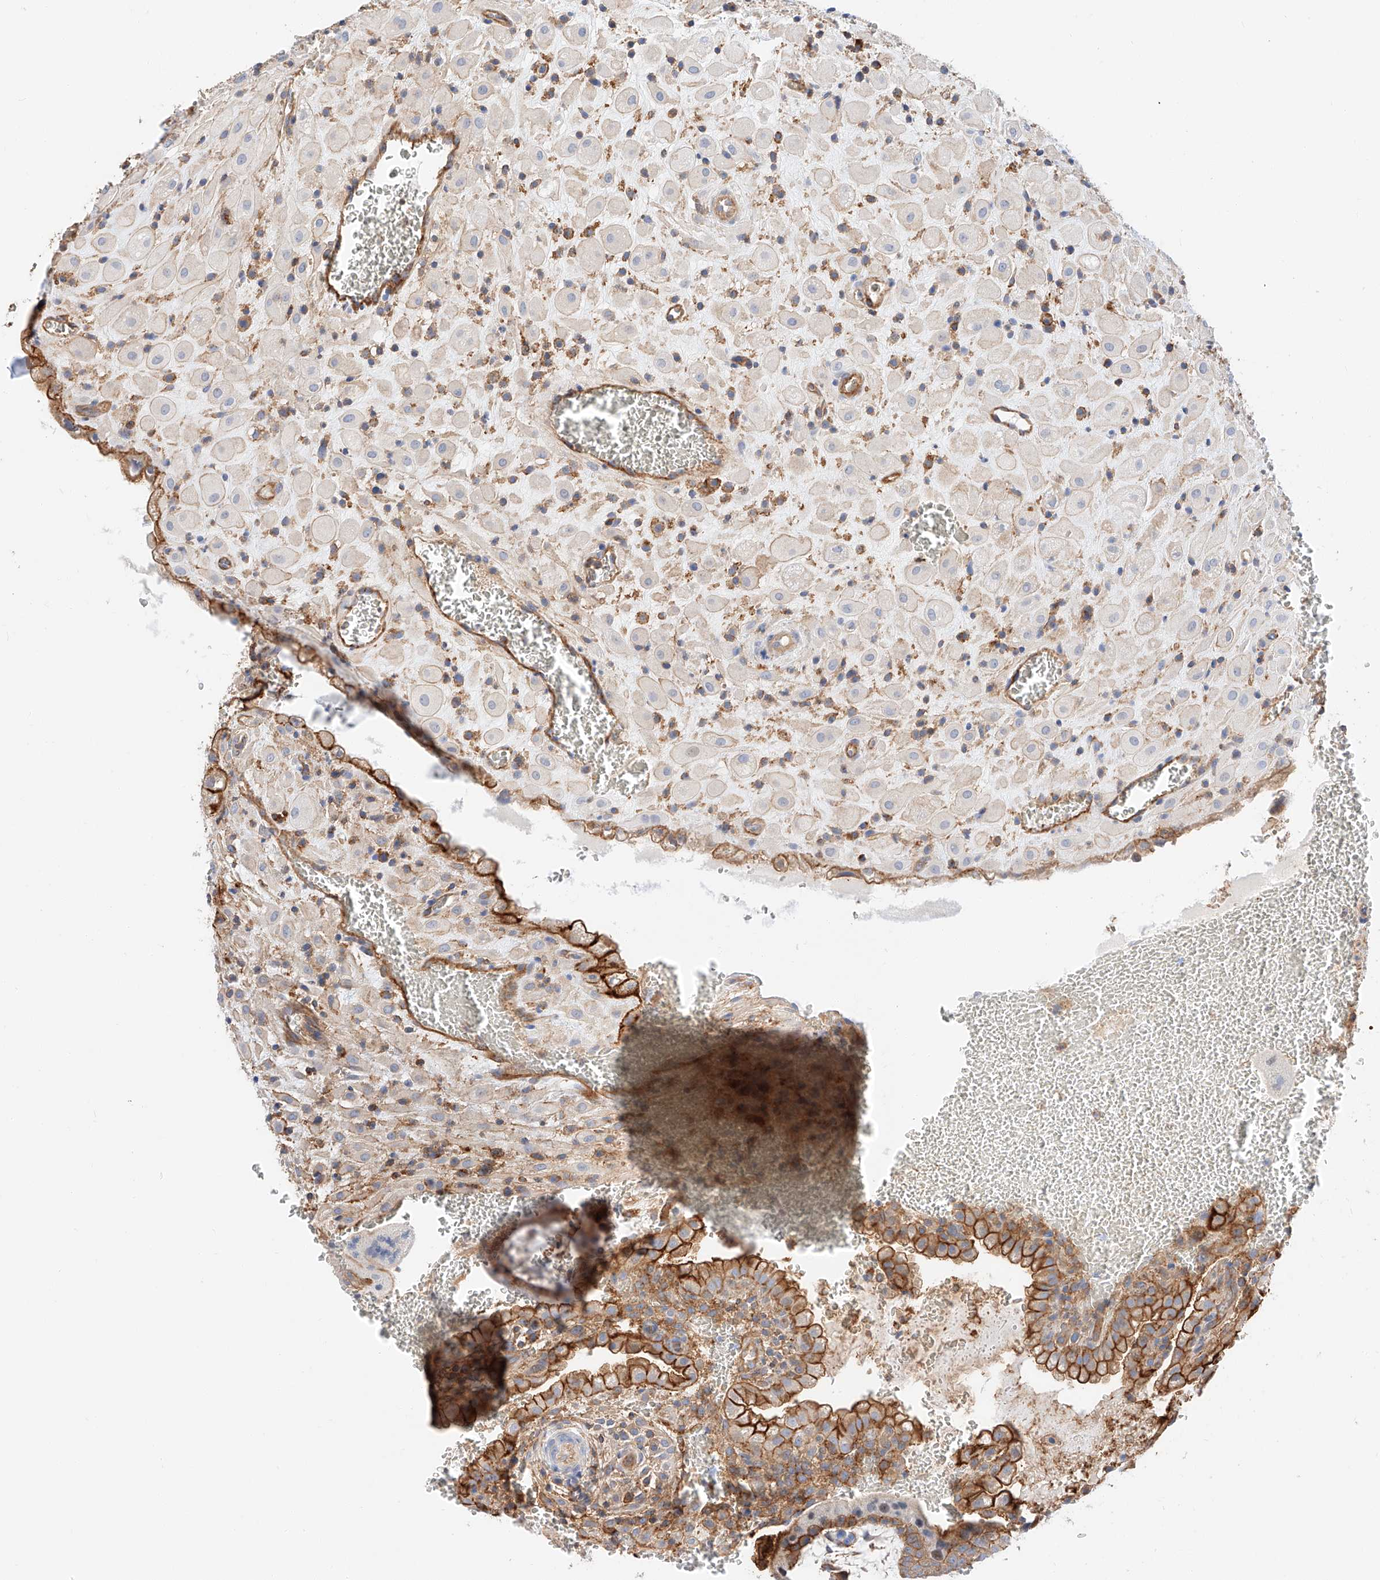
{"staining": {"intensity": "negative", "quantity": "none", "location": "none"}, "tissue": "placenta", "cell_type": "Decidual cells", "image_type": "normal", "snomed": [{"axis": "morphology", "description": "Normal tissue, NOS"}, {"axis": "topography", "description": "Placenta"}], "caption": "A micrograph of human placenta is negative for staining in decidual cells. (DAB (3,3'-diaminobenzidine) immunohistochemistry (IHC) visualized using brightfield microscopy, high magnification).", "gene": "ENSG00000259132", "patient": {"sex": "female", "age": 35}}